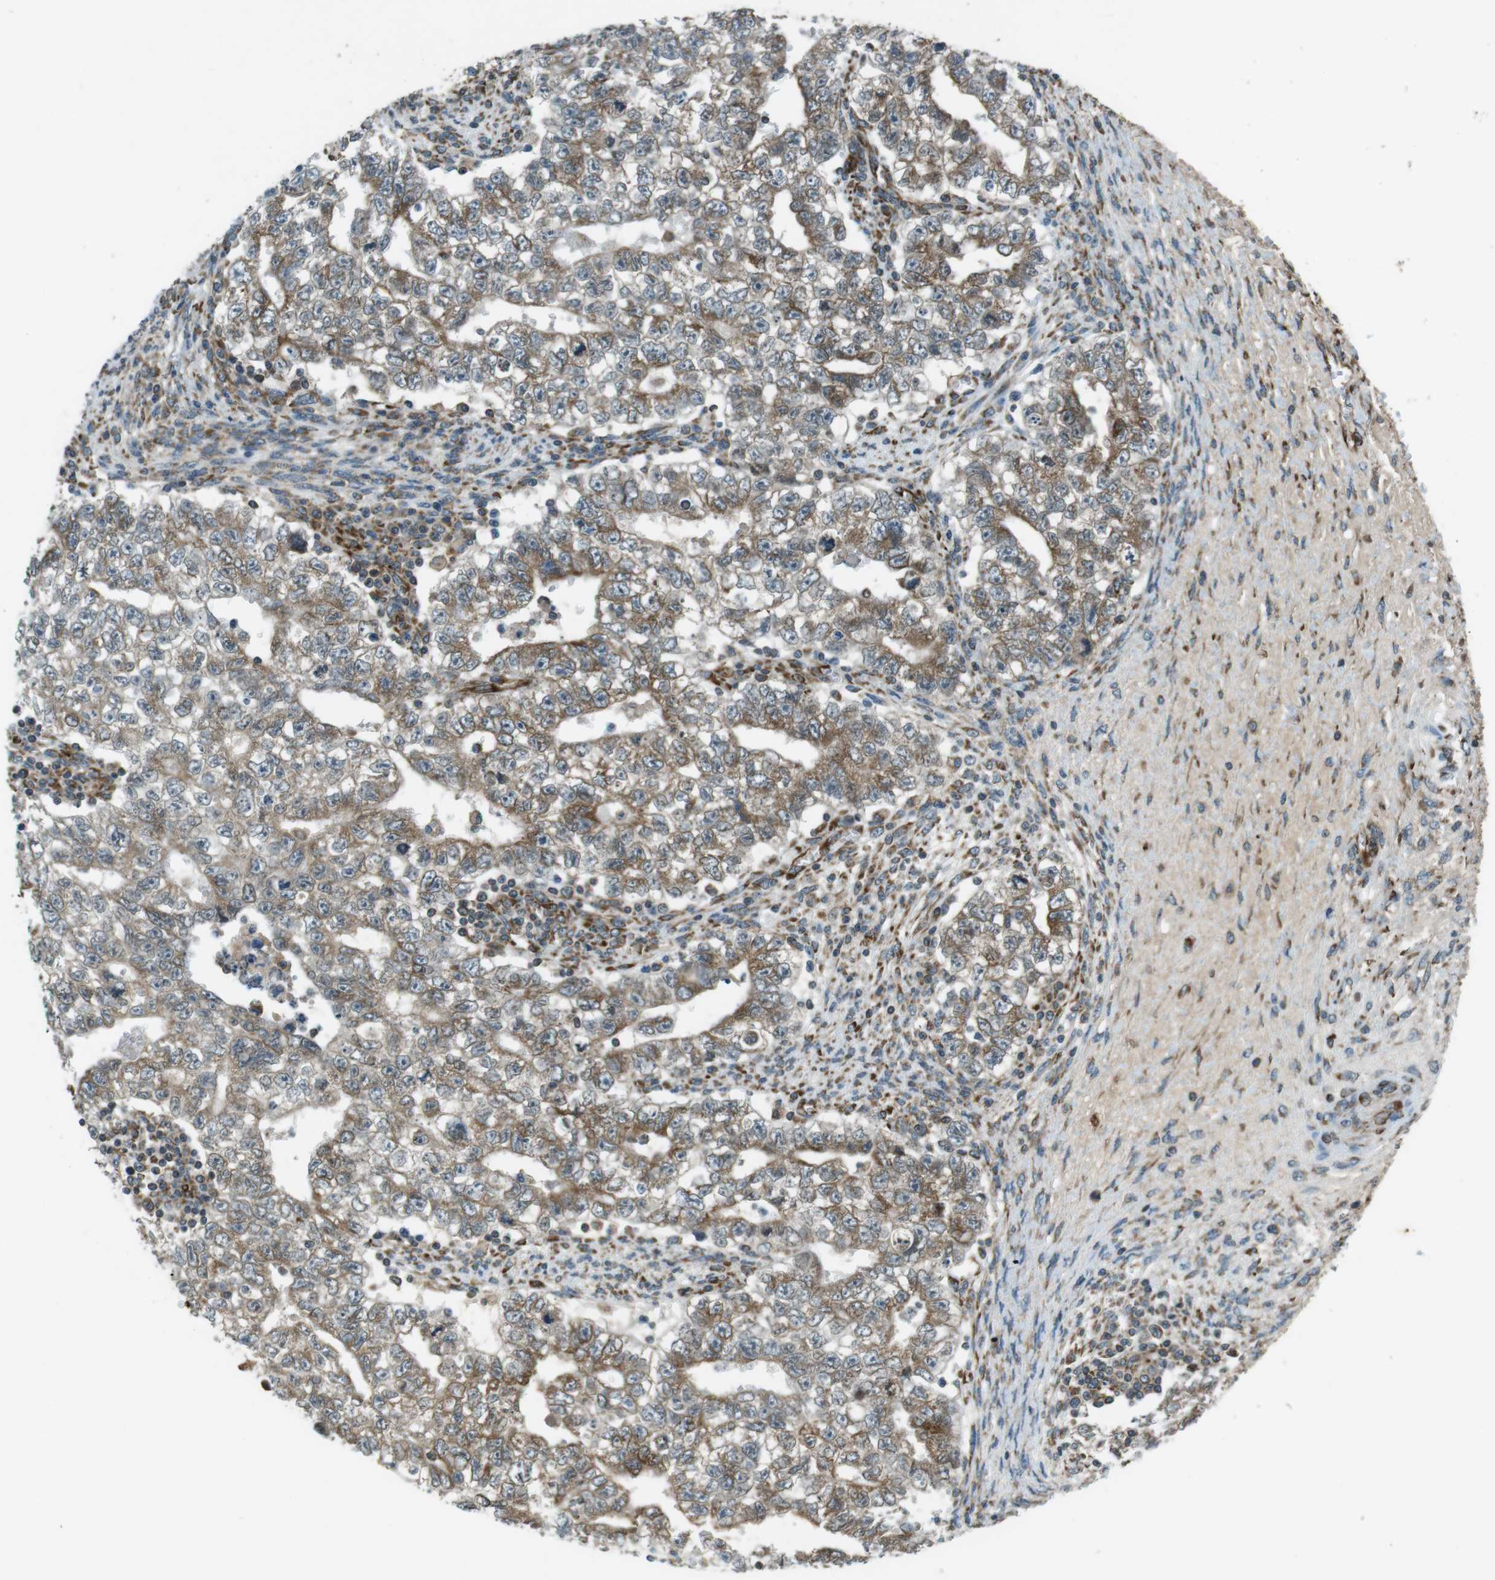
{"staining": {"intensity": "moderate", "quantity": ">75%", "location": "cytoplasmic/membranous"}, "tissue": "testis cancer", "cell_type": "Tumor cells", "image_type": "cancer", "snomed": [{"axis": "morphology", "description": "Seminoma, NOS"}, {"axis": "morphology", "description": "Carcinoma, Embryonal, NOS"}, {"axis": "topography", "description": "Testis"}], "caption": "About >75% of tumor cells in testis cancer (seminoma) display moderate cytoplasmic/membranous protein expression as visualized by brown immunohistochemical staining.", "gene": "KTN1", "patient": {"sex": "male", "age": 38}}